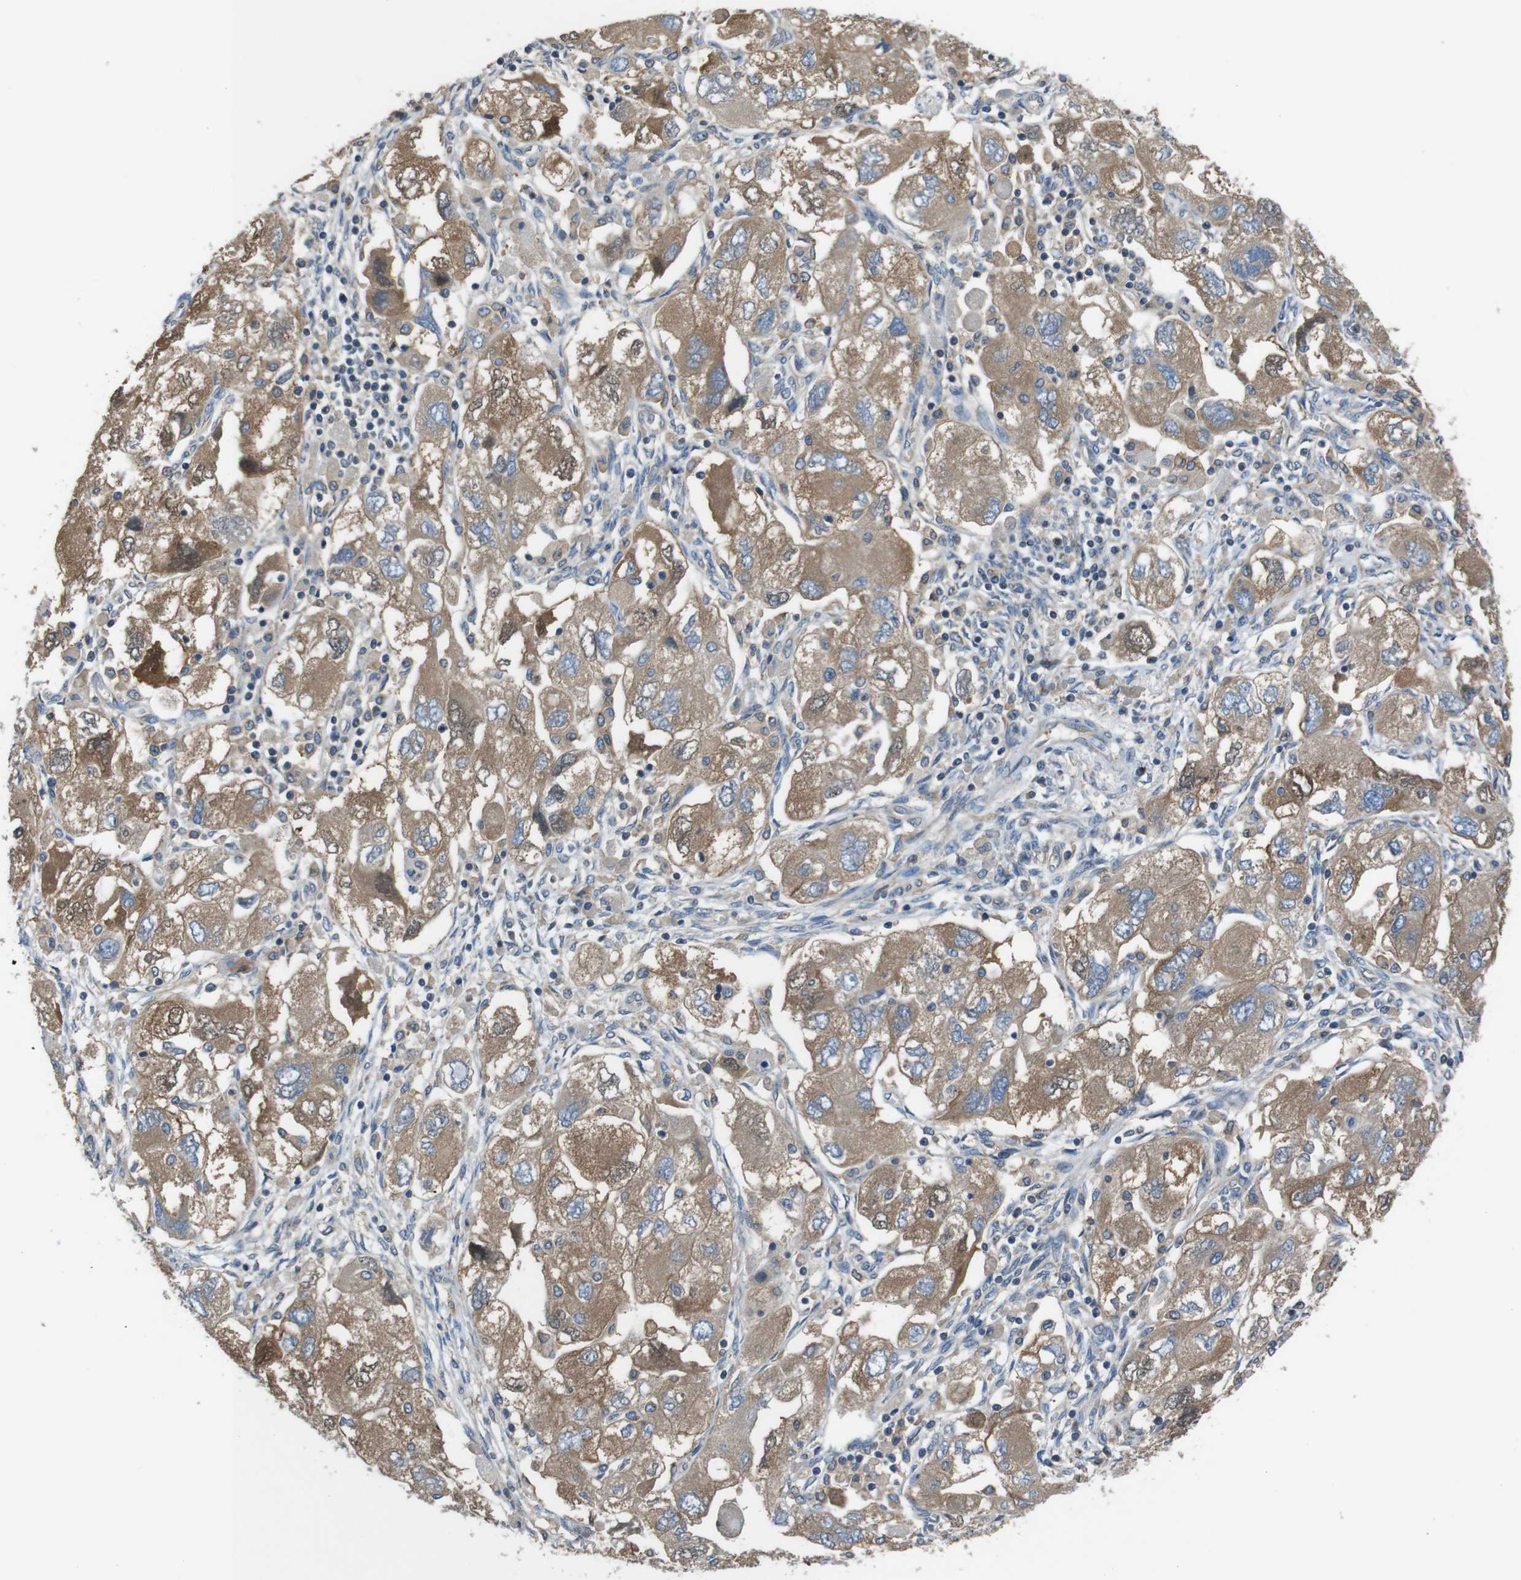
{"staining": {"intensity": "moderate", "quantity": ">75%", "location": "cytoplasmic/membranous"}, "tissue": "ovarian cancer", "cell_type": "Tumor cells", "image_type": "cancer", "snomed": [{"axis": "morphology", "description": "Carcinoma, NOS"}, {"axis": "morphology", "description": "Cystadenocarcinoma, serous, NOS"}, {"axis": "topography", "description": "Ovary"}], "caption": "Immunohistochemical staining of human ovarian serous cystadenocarcinoma reveals medium levels of moderate cytoplasmic/membranous protein staining in approximately >75% of tumor cells.", "gene": "DCTN1", "patient": {"sex": "female", "age": 69}}